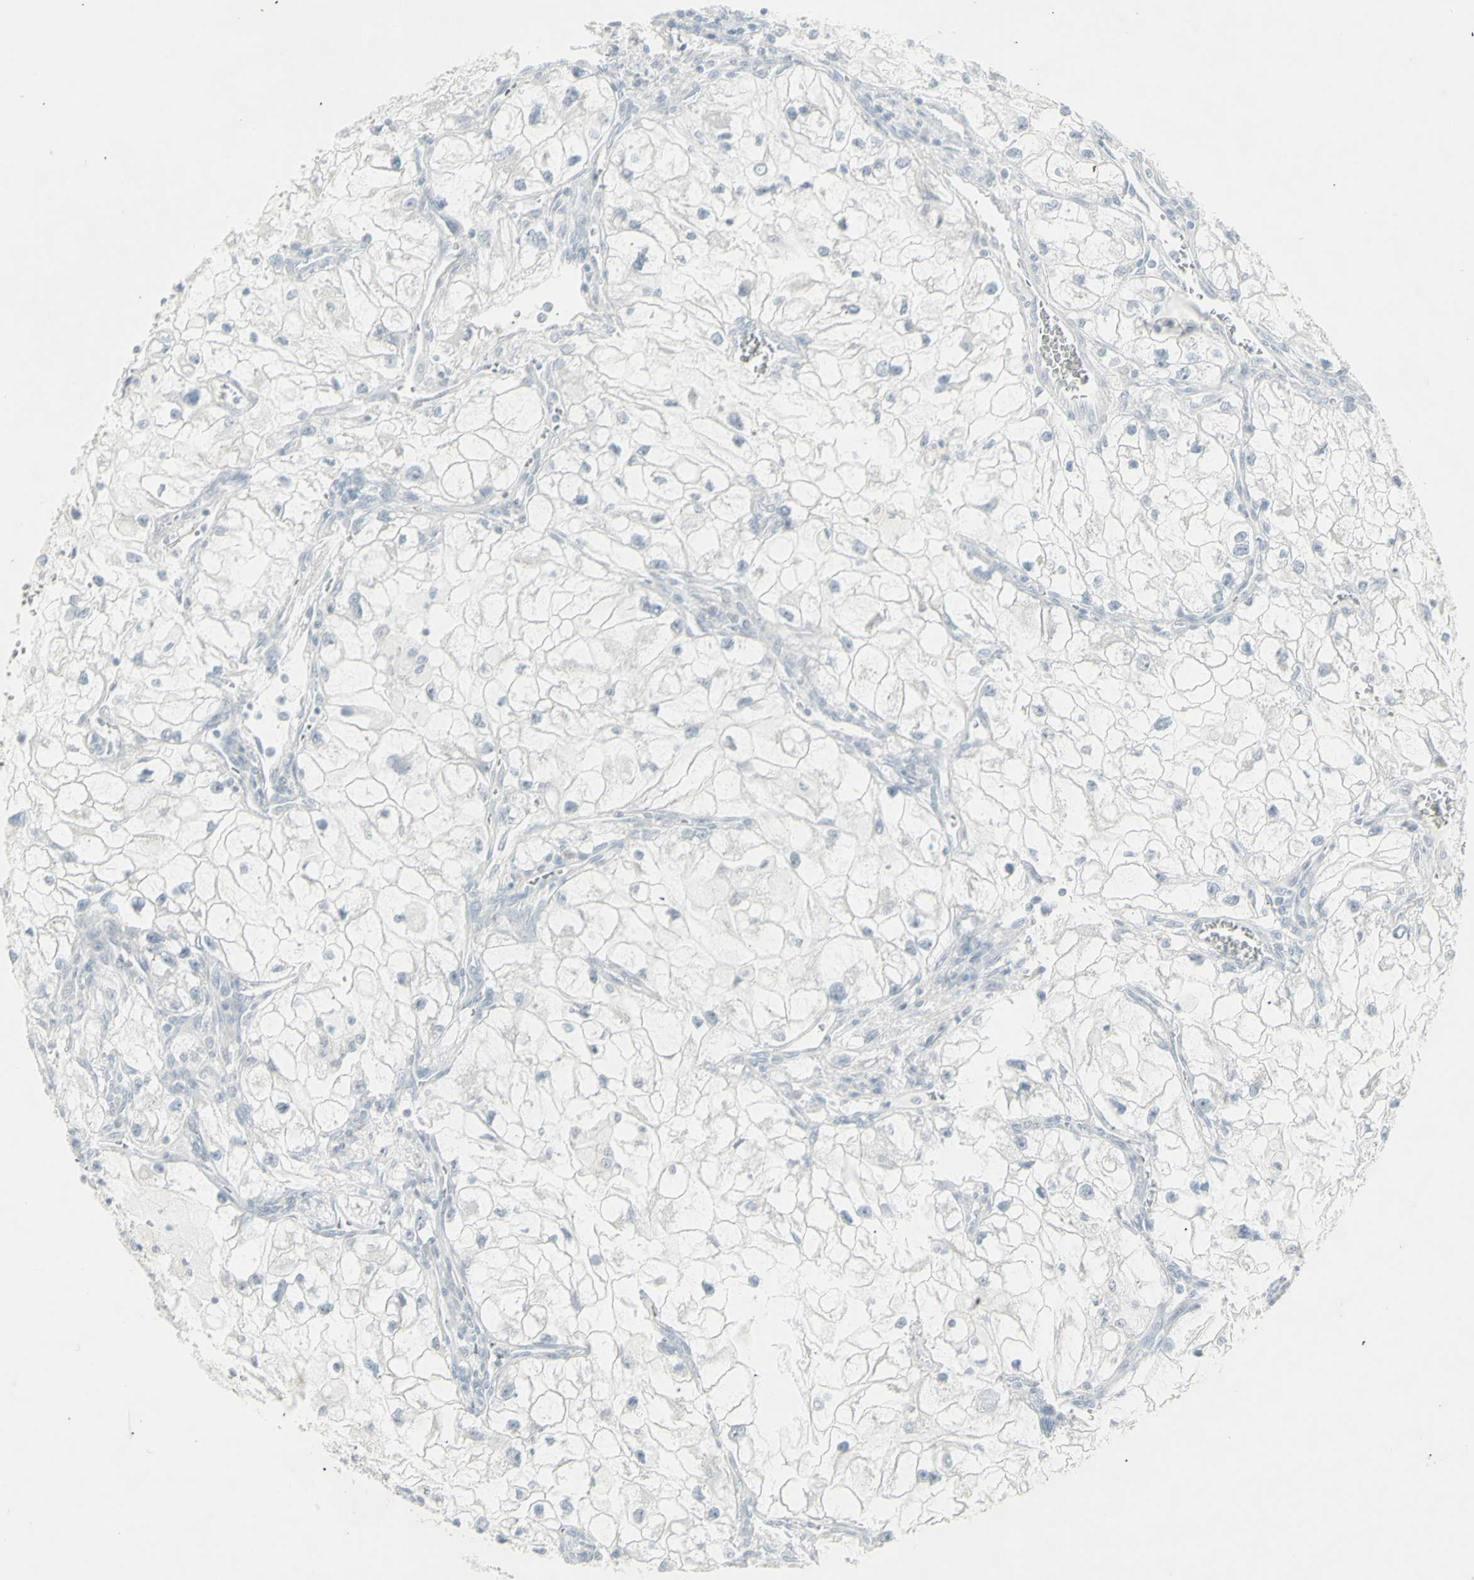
{"staining": {"intensity": "negative", "quantity": "none", "location": "none"}, "tissue": "renal cancer", "cell_type": "Tumor cells", "image_type": "cancer", "snomed": [{"axis": "morphology", "description": "Adenocarcinoma, NOS"}, {"axis": "topography", "description": "Kidney"}], "caption": "Adenocarcinoma (renal) was stained to show a protein in brown. There is no significant positivity in tumor cells.", "gene": "YBX2", "patient": {"sex": "female", "age": 70}}